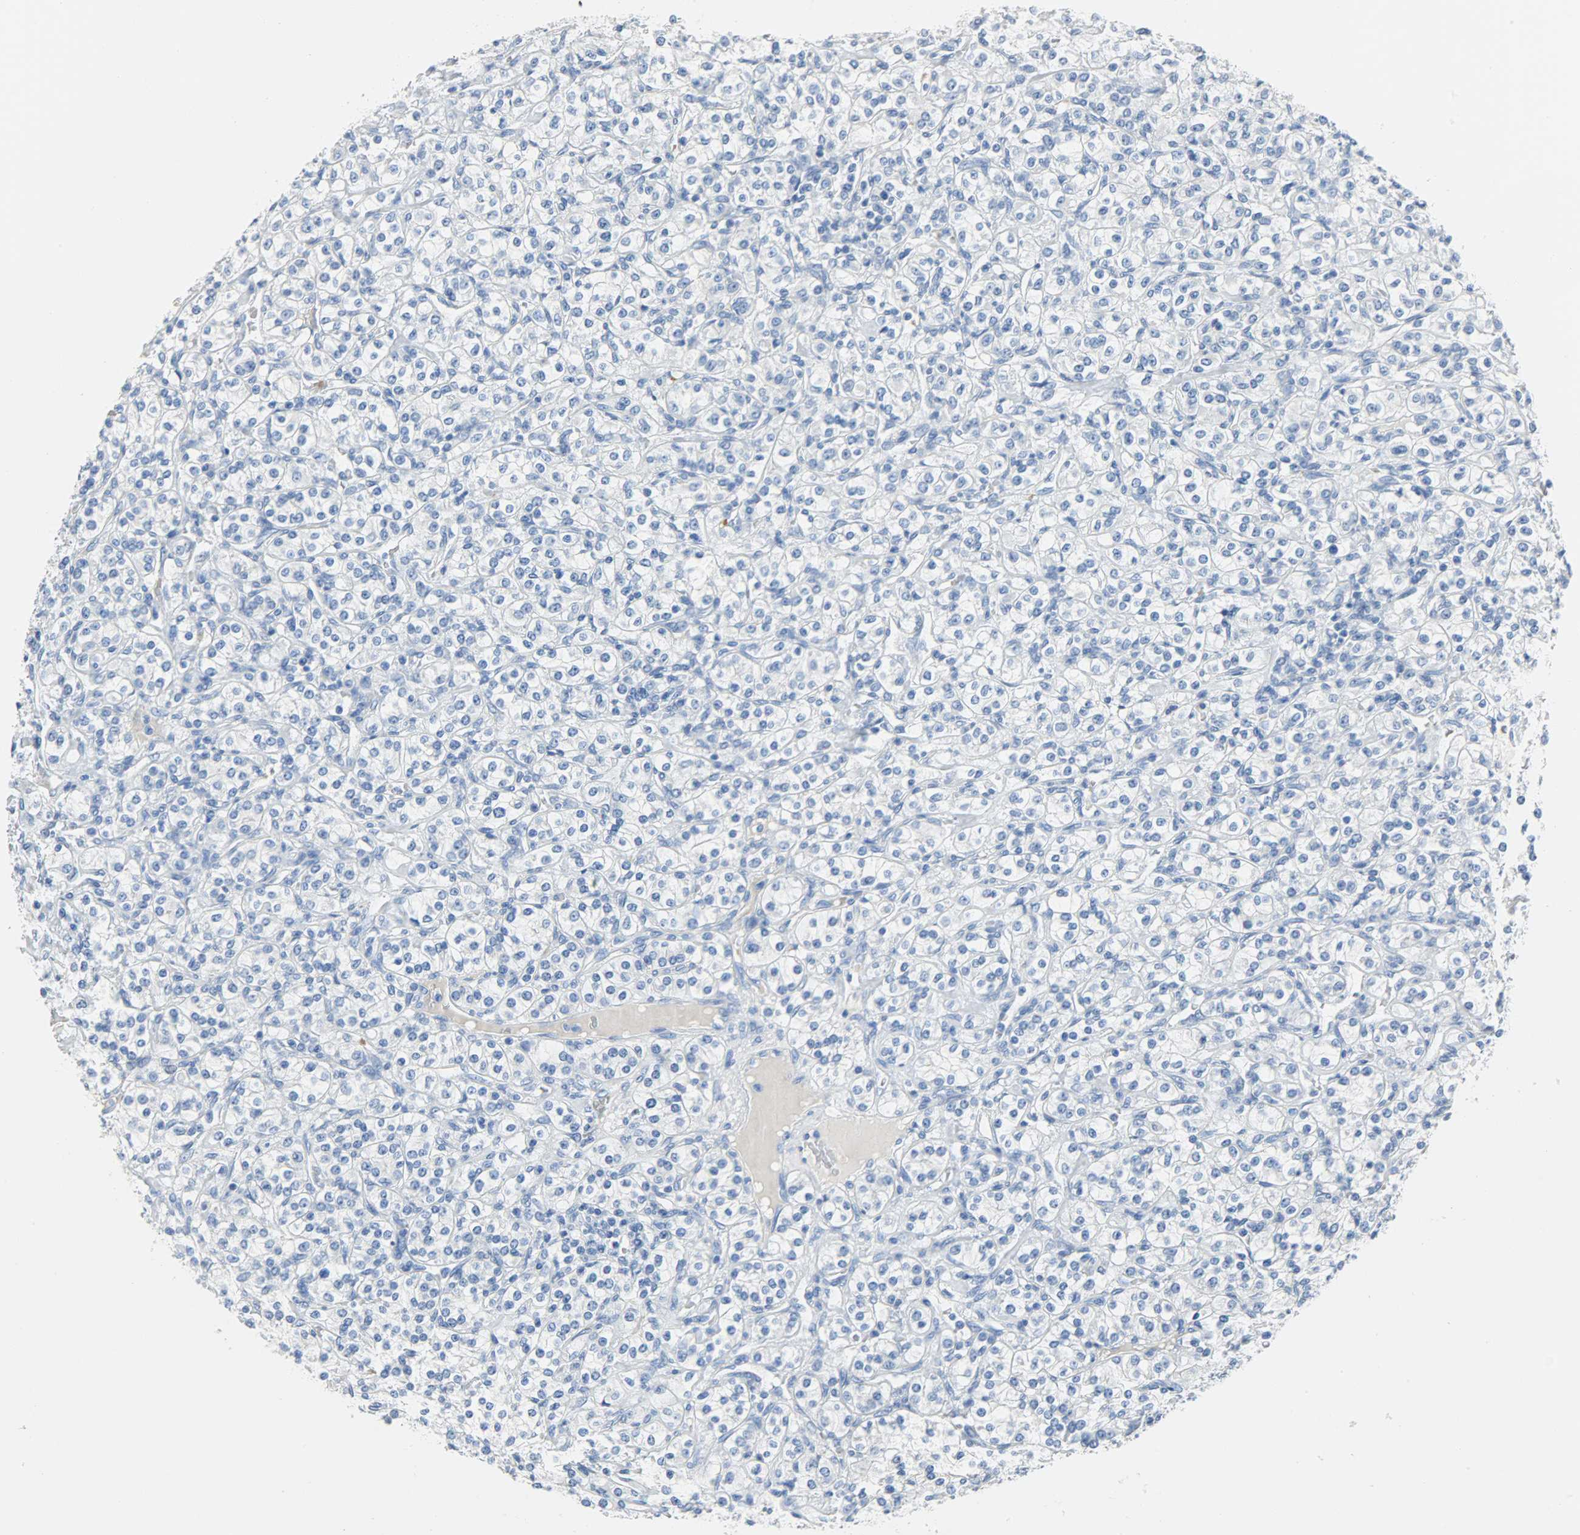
{"staining": {"intensity": "negative", "quantity": "none", "location": "none"}, "tissue": "renal cancer", "cell_type": "Tumor cells", "image_type": "cancer", "snomed": [{"axis": "morphology", "description": "Adenocarcinoma, NOS"}, {"axis": "topography", "description": "Kidney"}], "caption": "An image of human adenocarcinoma (renal) is negative for staining in tumor cells.", "gene": "CA3", "patient": {"sex": "male", "age": 77}}